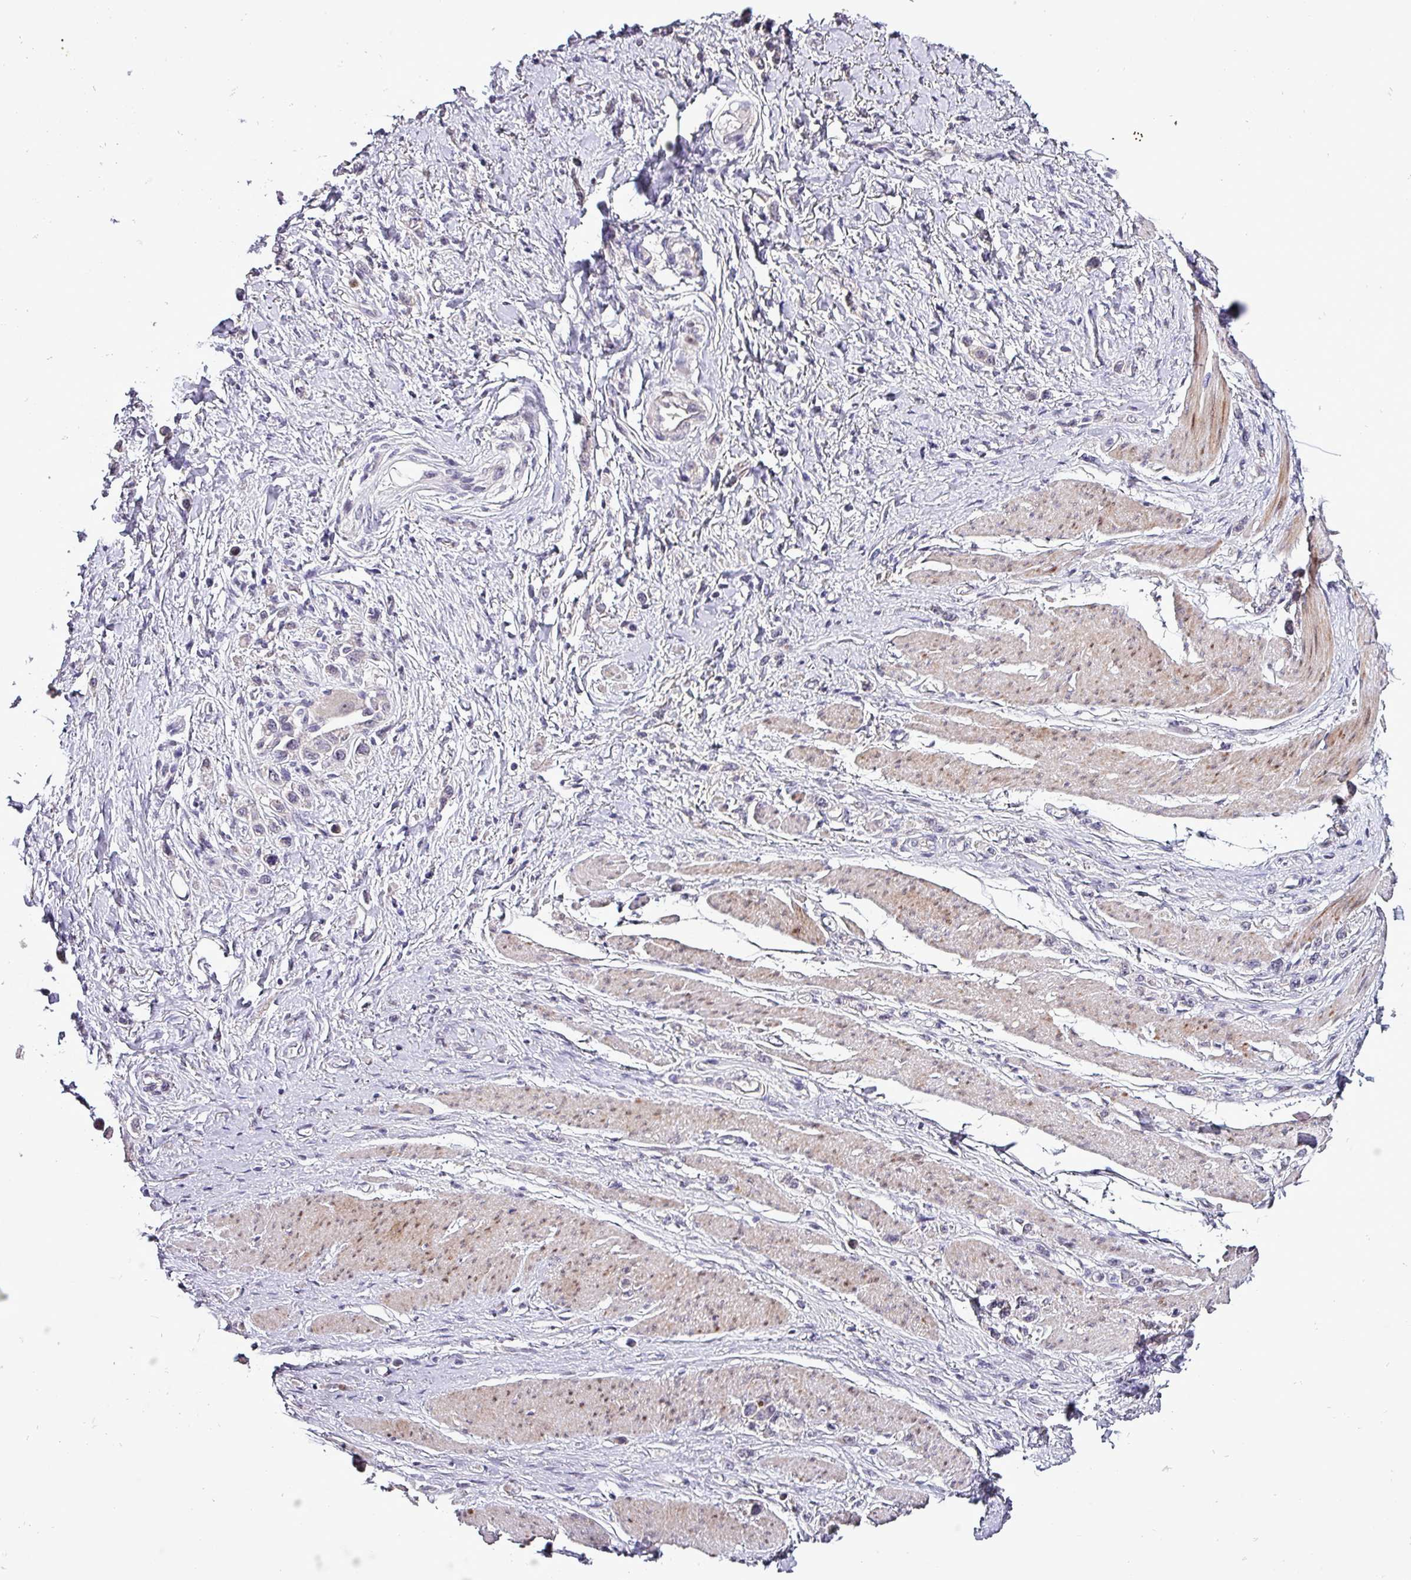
{"staining": {"intensity": "negative", "quantity": "none", "location": "none"}, "tissue": "stomach cancer", "cell_type": "Tumor cells", "image_type": "cancer", "snomed": [{"axis": "morphology", "description": "Adenocarcinoma, NOS"}, {"axis": "topography", "description": "Stomach"}], "caption": "This photomicrograph is of adenocarcinoma (stomach) stained with IHC to label a protein in brown with the nuclei are counter-stained blue. There is no staining in tumor cells.", "gene": "GRAPL", "patient": {"sex": "female", "age": 65}}